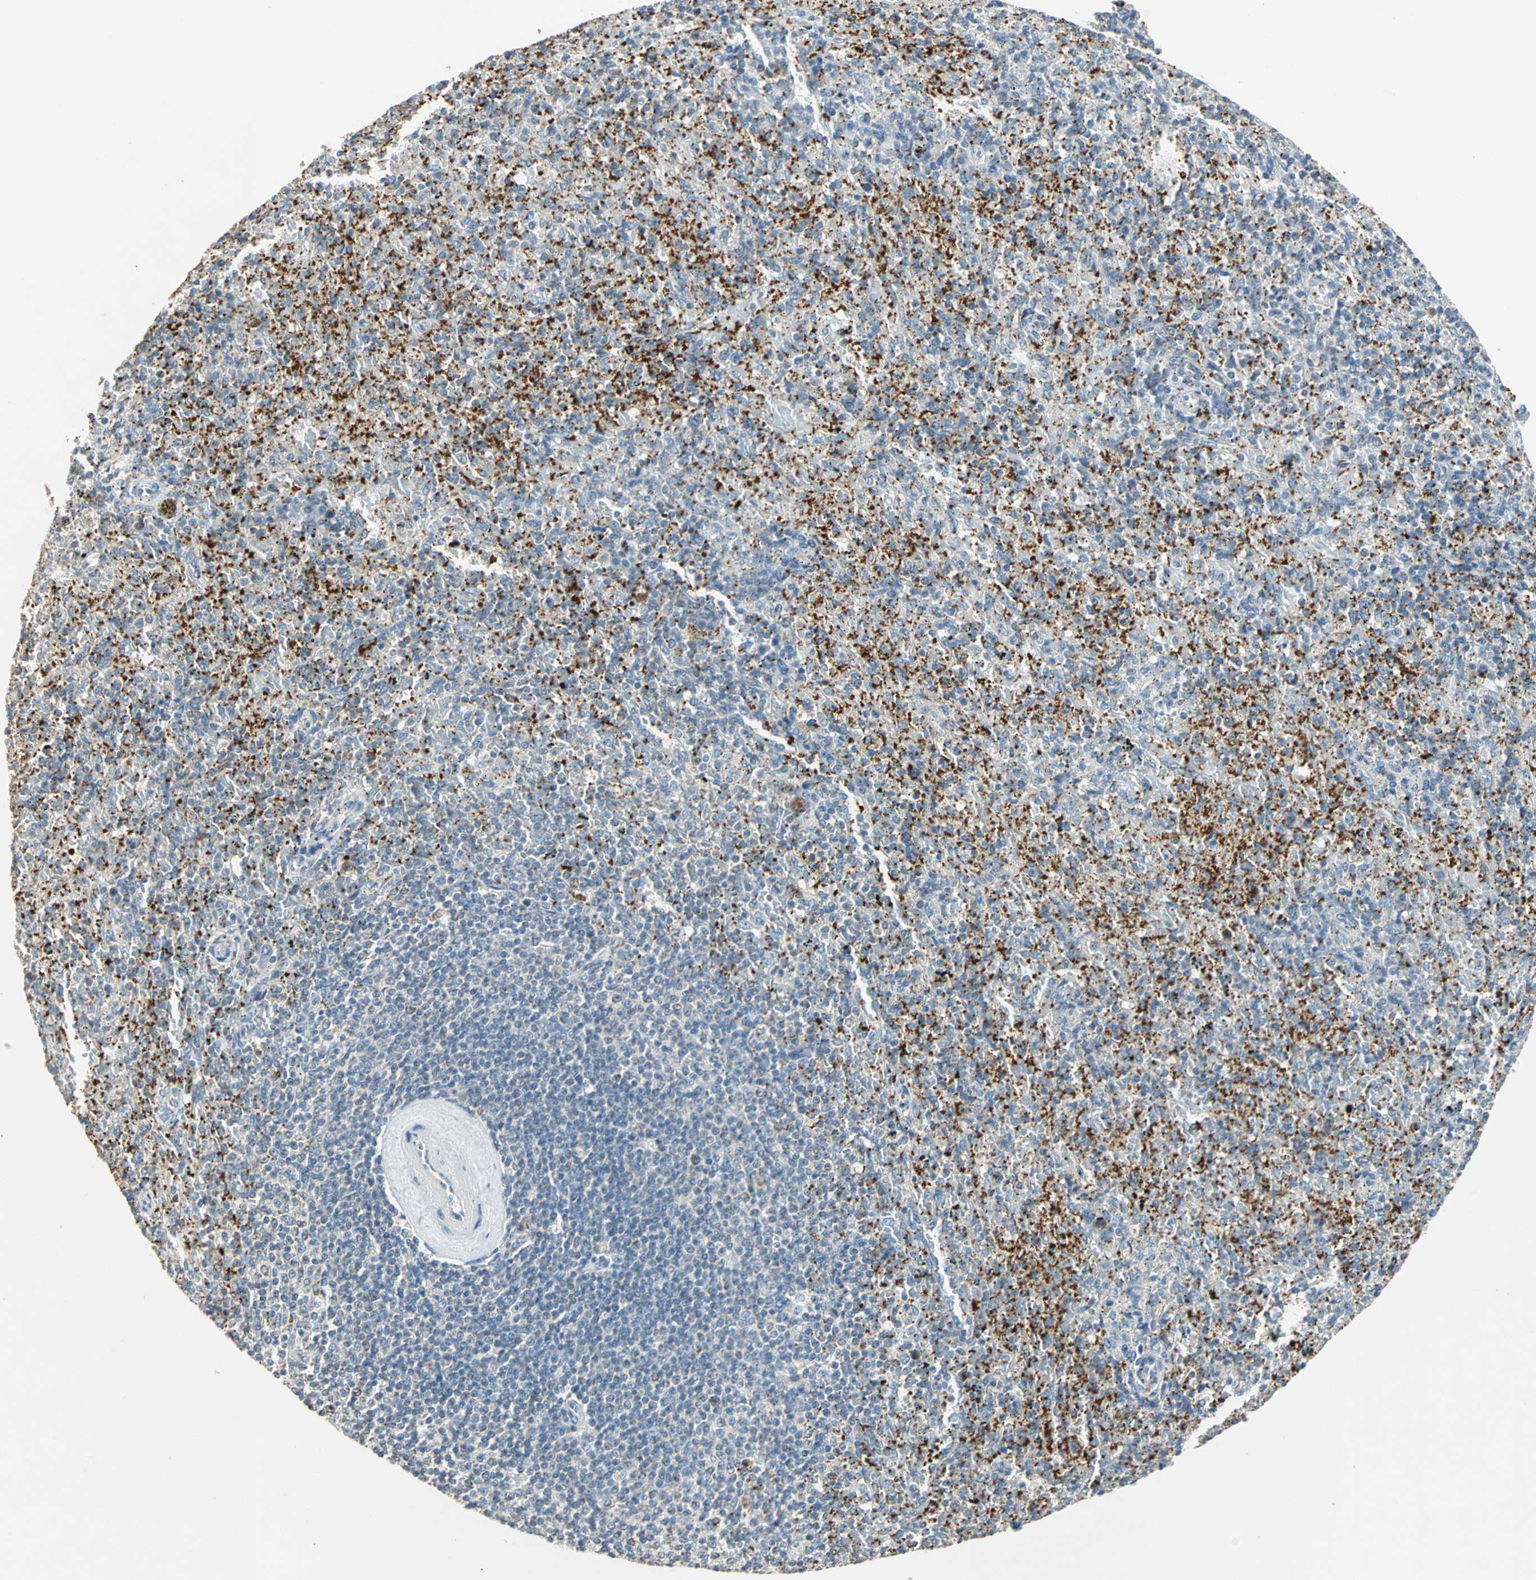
{"staining": {"intensity": "moderate", "quantity": "25%-75%", "location": "cytoplasmic/membranous"}, "tissue": "spleen", "cell_type": "Cells in red pulp", "image_type": "normal", "snomed": [{"axis": "morphology", "description": "Normal tissue, NOS"}, {"axis": "topography", "description": "Spleen"}], "caption": "DAB immunohistochemical staining of normal human spleen shows moderate cytoplasmic/membranous protein expression in about 25%-75% of cells in red pulp.", "gene": "RAD18", "patient": {"sex": "female", "age": 43}}